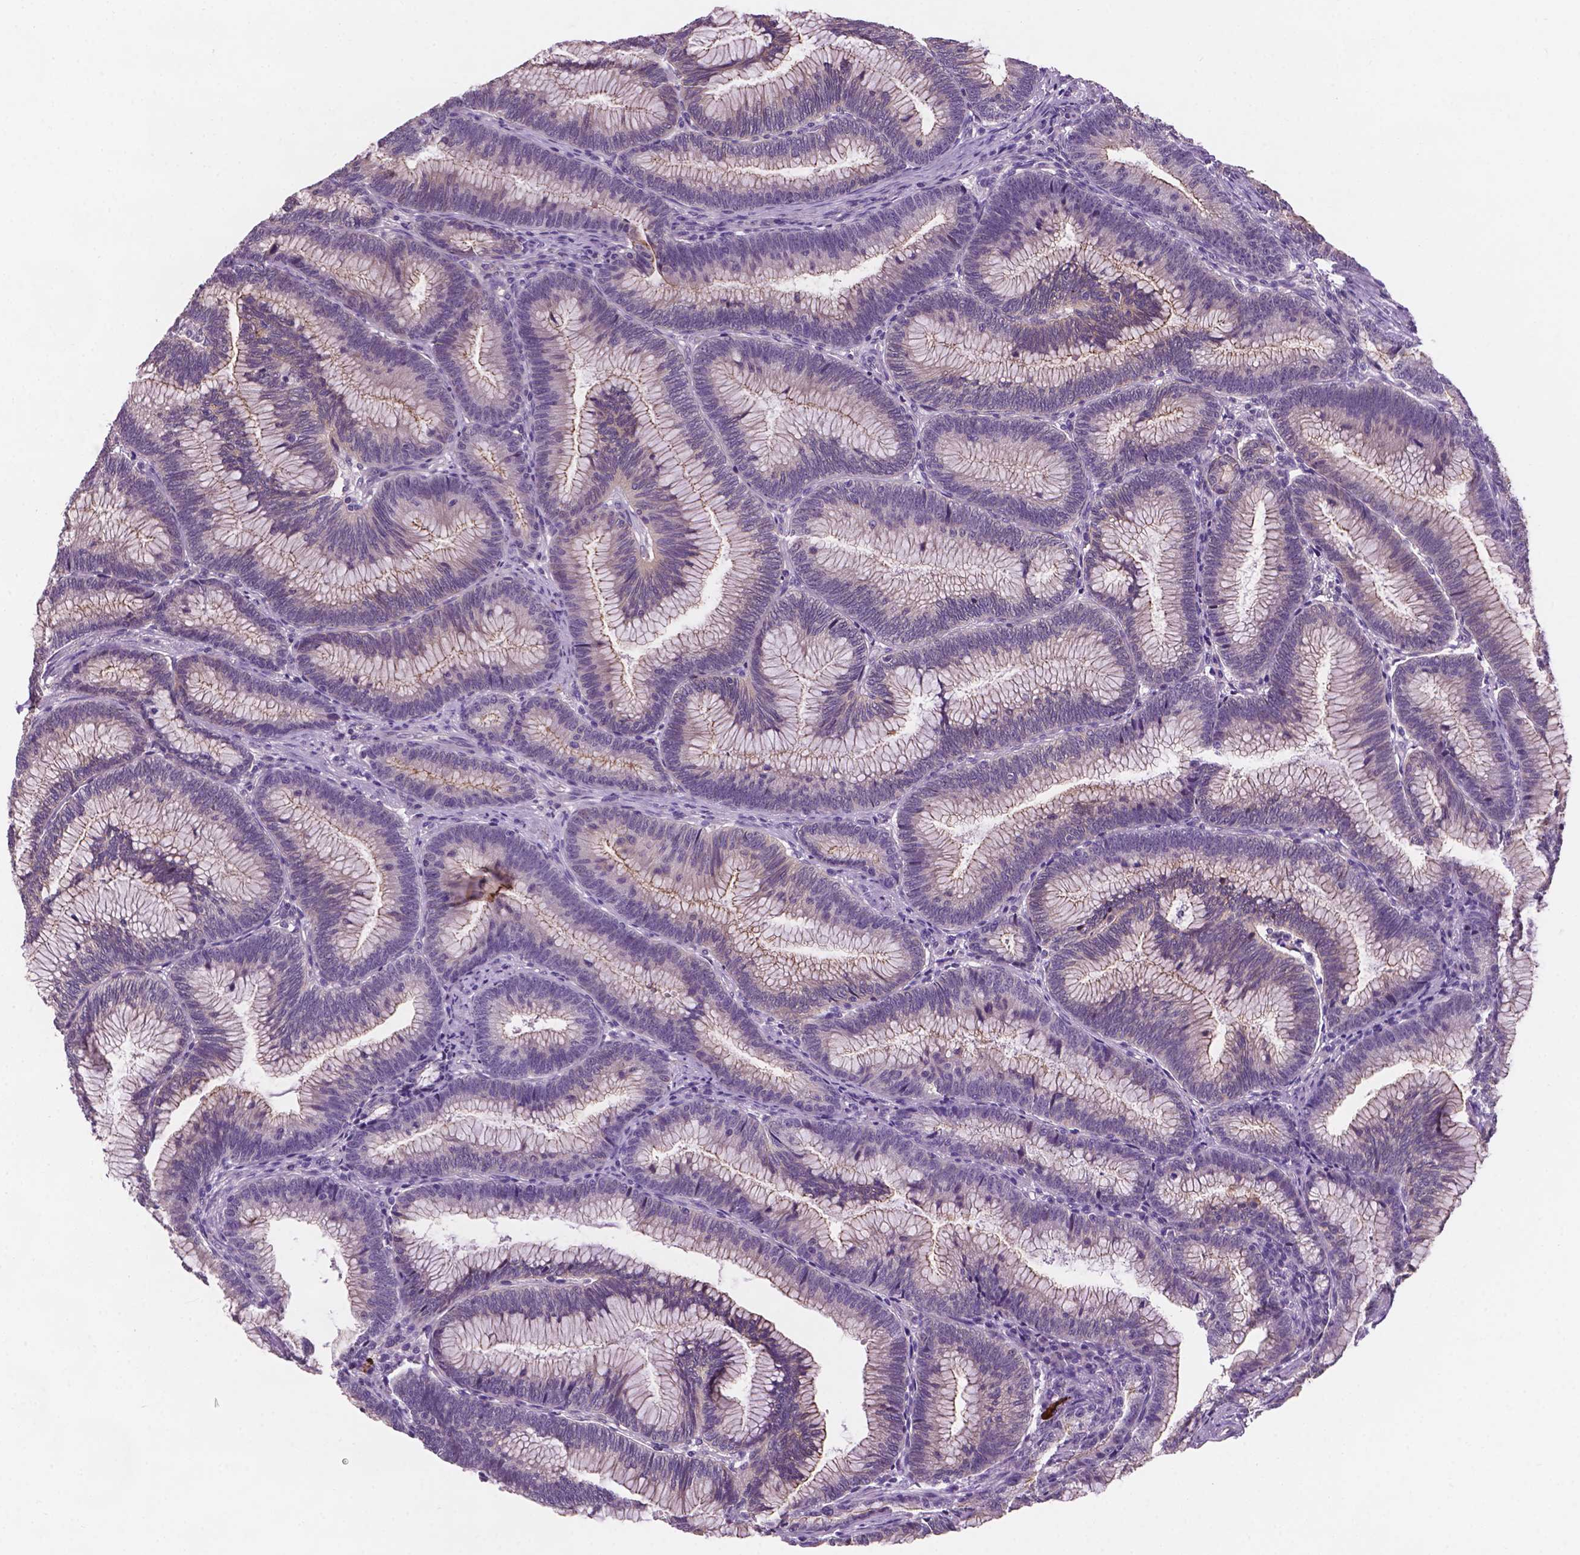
{"staining": {"intensity": "moderate", "quantity": "<25%", "location": "cytoplasmic/membranous"}, "tissue": "colorectal cancer", "cell_type": "Tumor cells", "image_type": "cancer", "snomed": [{"axis": "morphology", "description": "Adenocarcinoma, NOS"}, {"axis": "topography", "description": "Colon"}], "caption": "A histopathology image of human colorectal cancer (adenocarcinoma) stained for a protein exhibits moderate cytoplasmic/membranous brown staining in tumor cells.", "gene": "GXYLT2", "patient": {"sex": "female", "age": 78}}